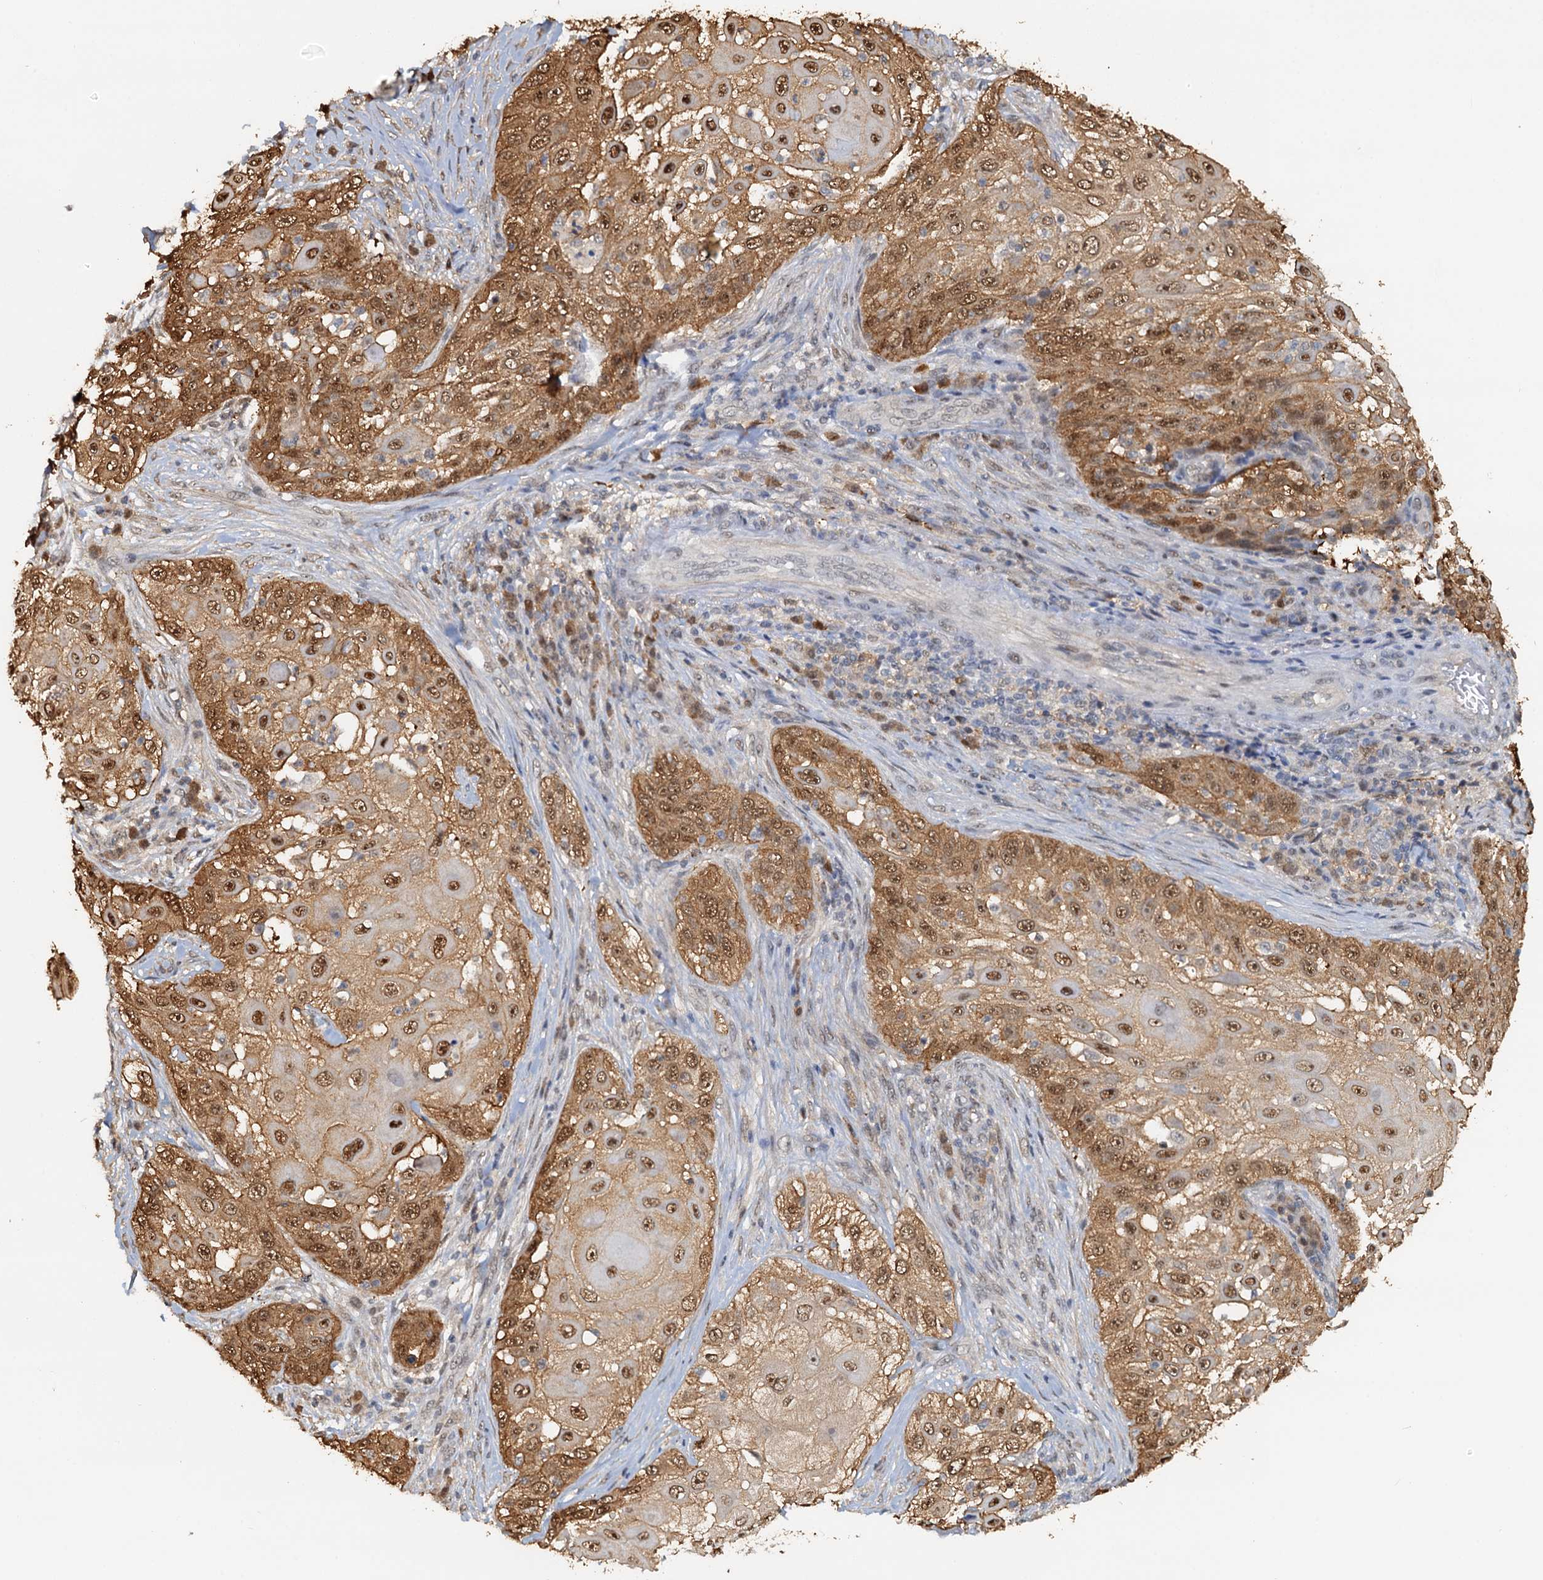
{"staining": {"intensity": "moderate", "quantity": ">75%", "location": "cytoplasmic/membranous,nuclear"}, "tissue": "skin cancer", "cell_type": "Tumor cells", "image_type": "cancer", "snomed": [{"axis": "morphology", "description": "Squamous cell carcinoma, NOS"}, {"axis": "topography", "description": "Skin"}], "caption": "Immunohistochemical staining of skin squamous cell carcinoma reveals medium levels of moderate cytoplasmic/membranous and nuclear protein positivity in approximately >75% of tumor cells.", "gene": "SPINDOC", "patient": {"sex": "female", "age": 44}}